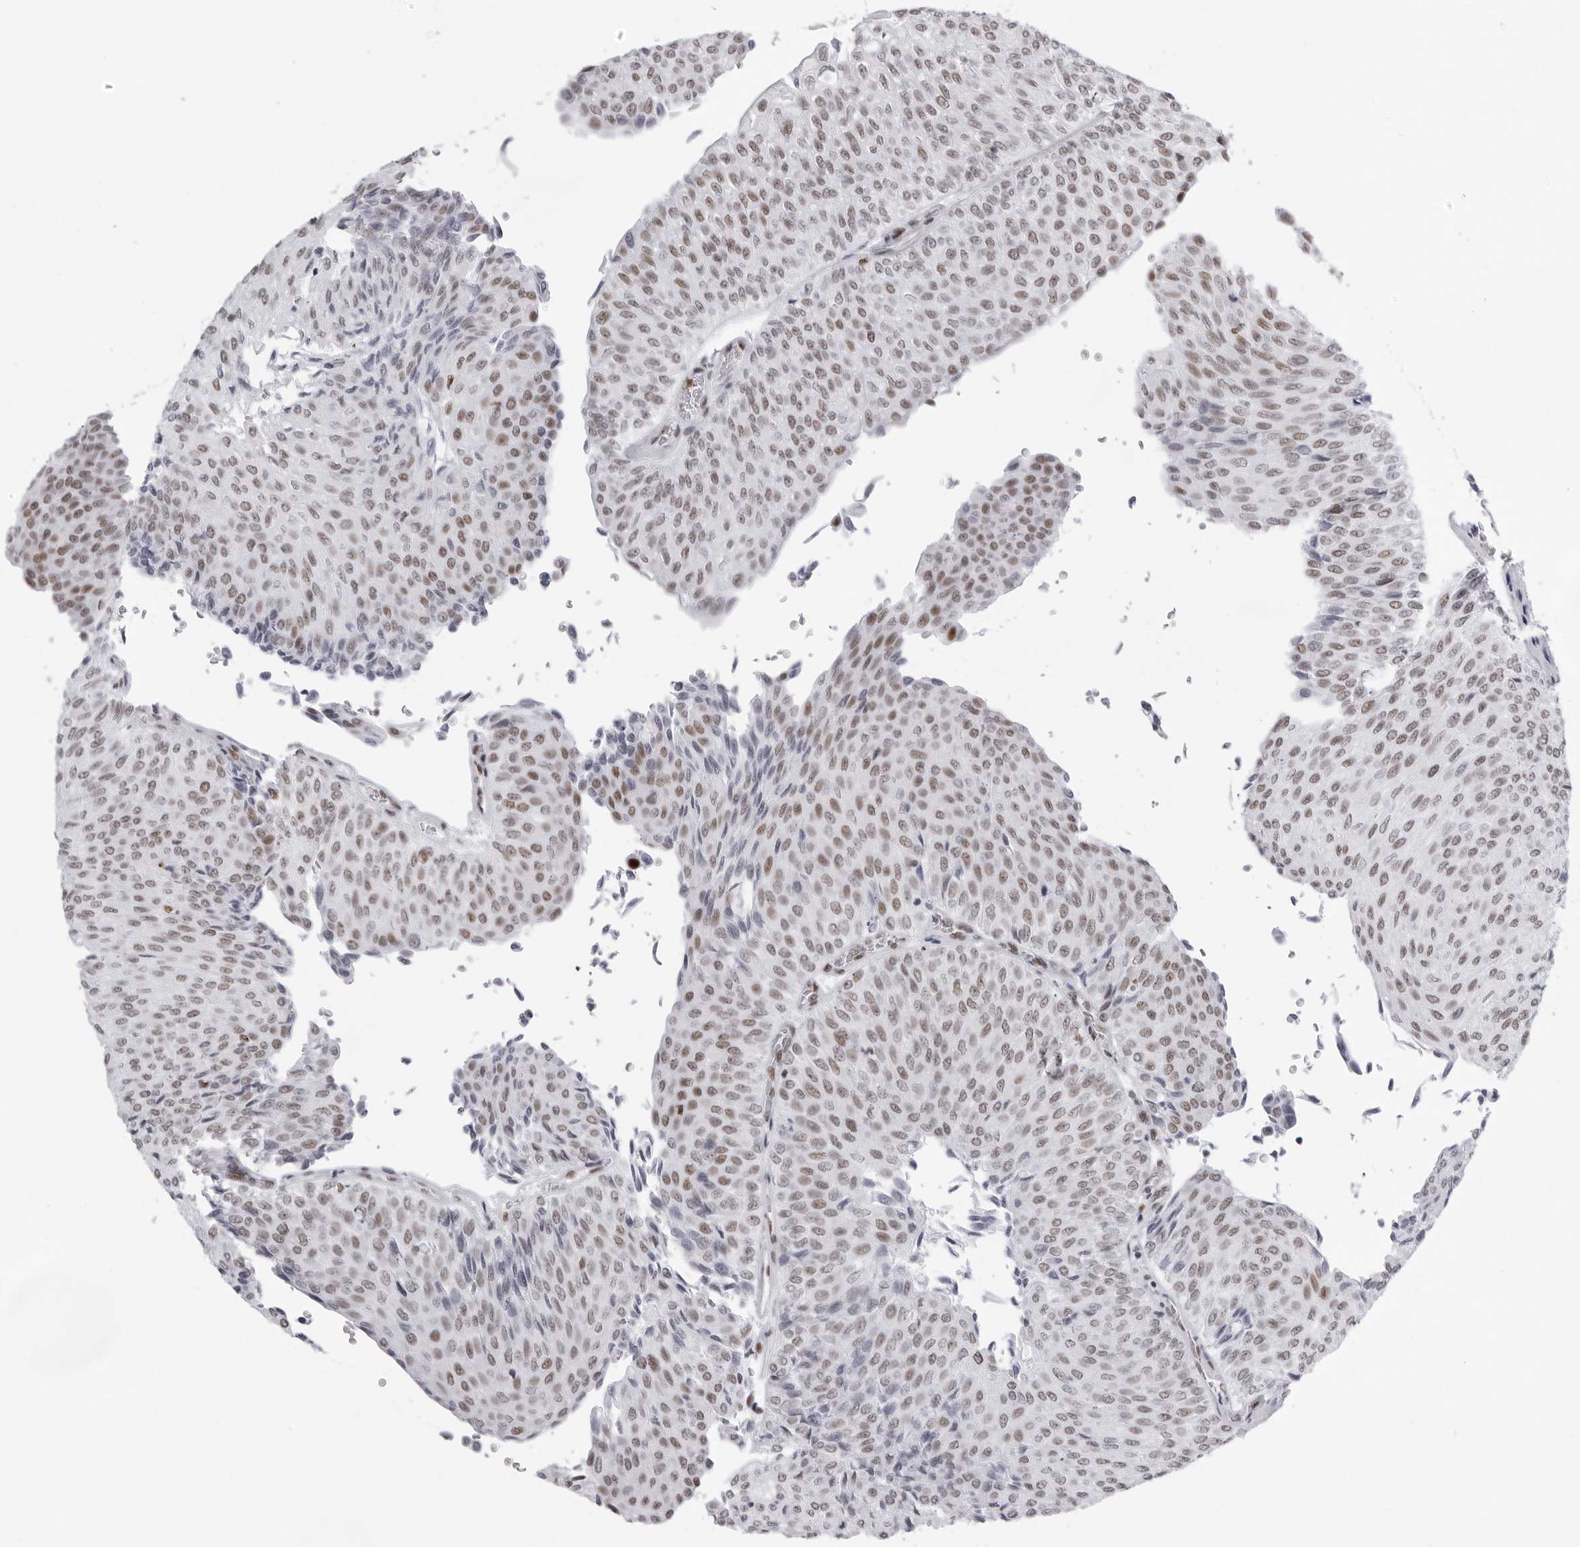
{"staining": {"intensity": "moderate", "quantity": ">75%", "location": "nuclear"}, "tissue": "urothelial cancer", "cell_type": "Tumor cells", "image_type": "cancer", "snomed": [{"axis": "morphology", "description": "Urothelial carcinoma, Low grade"}, {"axis": "topography", "description": "Urinary bladder"}], "caption": "Urothelial cancer stained with DAB (3,3'-diaminobenzidine) immunohistochemistry exhibits medium levels of moderate nuclear expression in approximately >75% of tumor cells. The protein is stained brown, and the nuclei are stained in blue (DAB (3,3'-diaminobenzidine) IHC with brightfield microscopy, high magnification).", "gene": "IRF2BP2", "patient": {"sex": "male", "age": 78}}